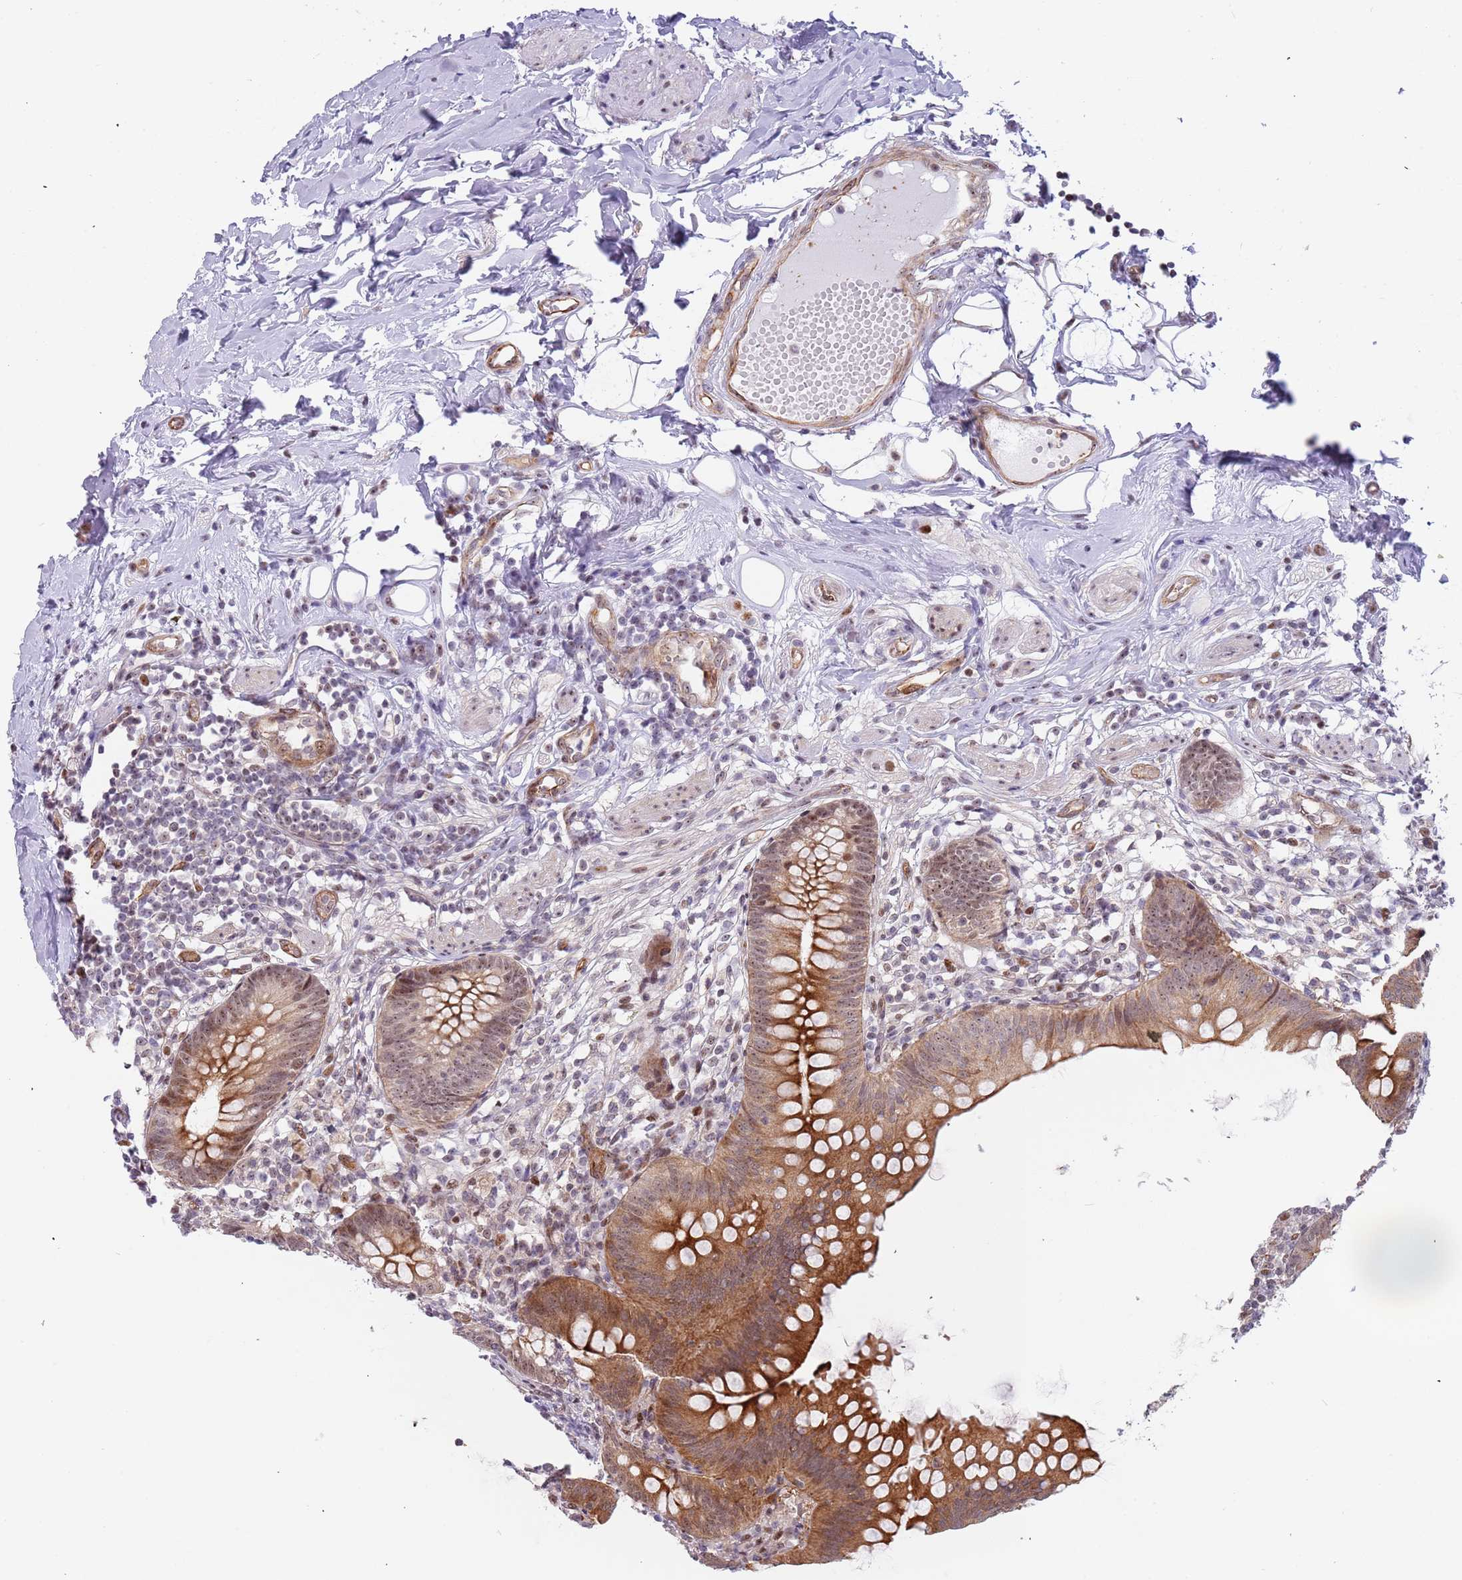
{"staining": {"intensity": "moderate", "quantity": ">75%", "location": "cytoplasmic/membranous,nuclear"}, "tissue": "appendix", "cell_type": "Glandular cells", "image_type": "normal", "snomed": [{"axis": "morphology", "description": "Normal tissue, NOS"}, {"axis": "topography", "description": "Appendix"}], "caption": "Normal appendix was stained to show a protein in brown. There is medium levels of moderate cytoplasmic/membranous,nuclear expression in approximately >75% of glandular cells. Using DAB (brown) and hematoxylin (blue) stains, captured at high magnification using brightfield microscopy.", "gene": "LRMDA", "patient": {"sex": "female", "age": 62}}